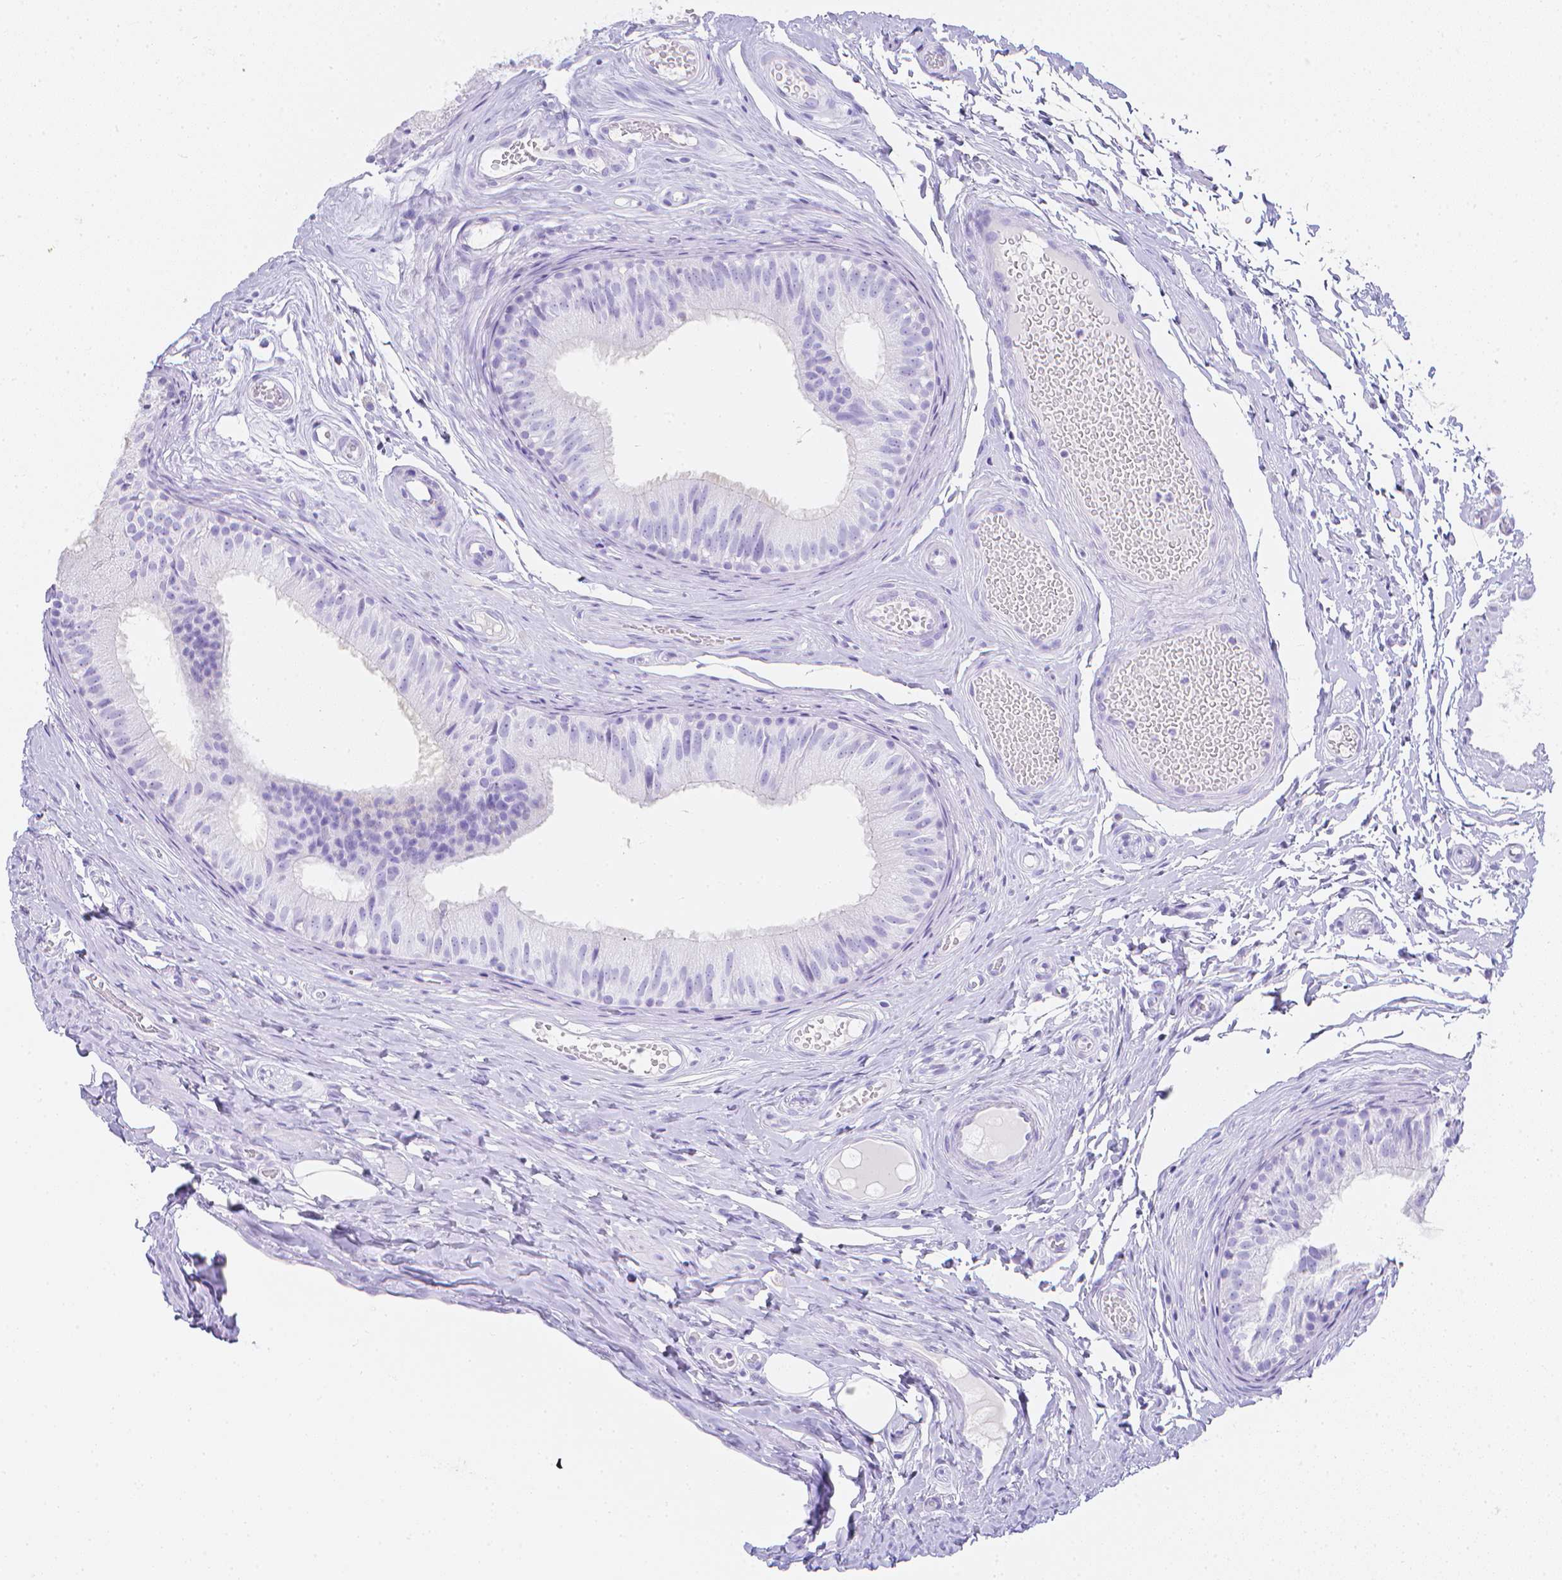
{"staining": {"intensity": "negative", "quantity": "none", "location": "none"}, "tissue": "epididymis", "cell_type": "Glandular cells", "image_type": "normal", "snomed": [{"axis": "morphology", "description": "Normal tissue, NOS"}, {"axis": "morphology", "description": "Seminoma, NOS"}, {"axis": "topography", "description": "Testis"}, {"axis": "topography", "description": "Epididymis"}], "caption": "IHC of unremarkable epididymis demonstrates no positivity in glandular cells.", "gene": "LGALS4", "patient": {"sex": "male", "age": 34}}